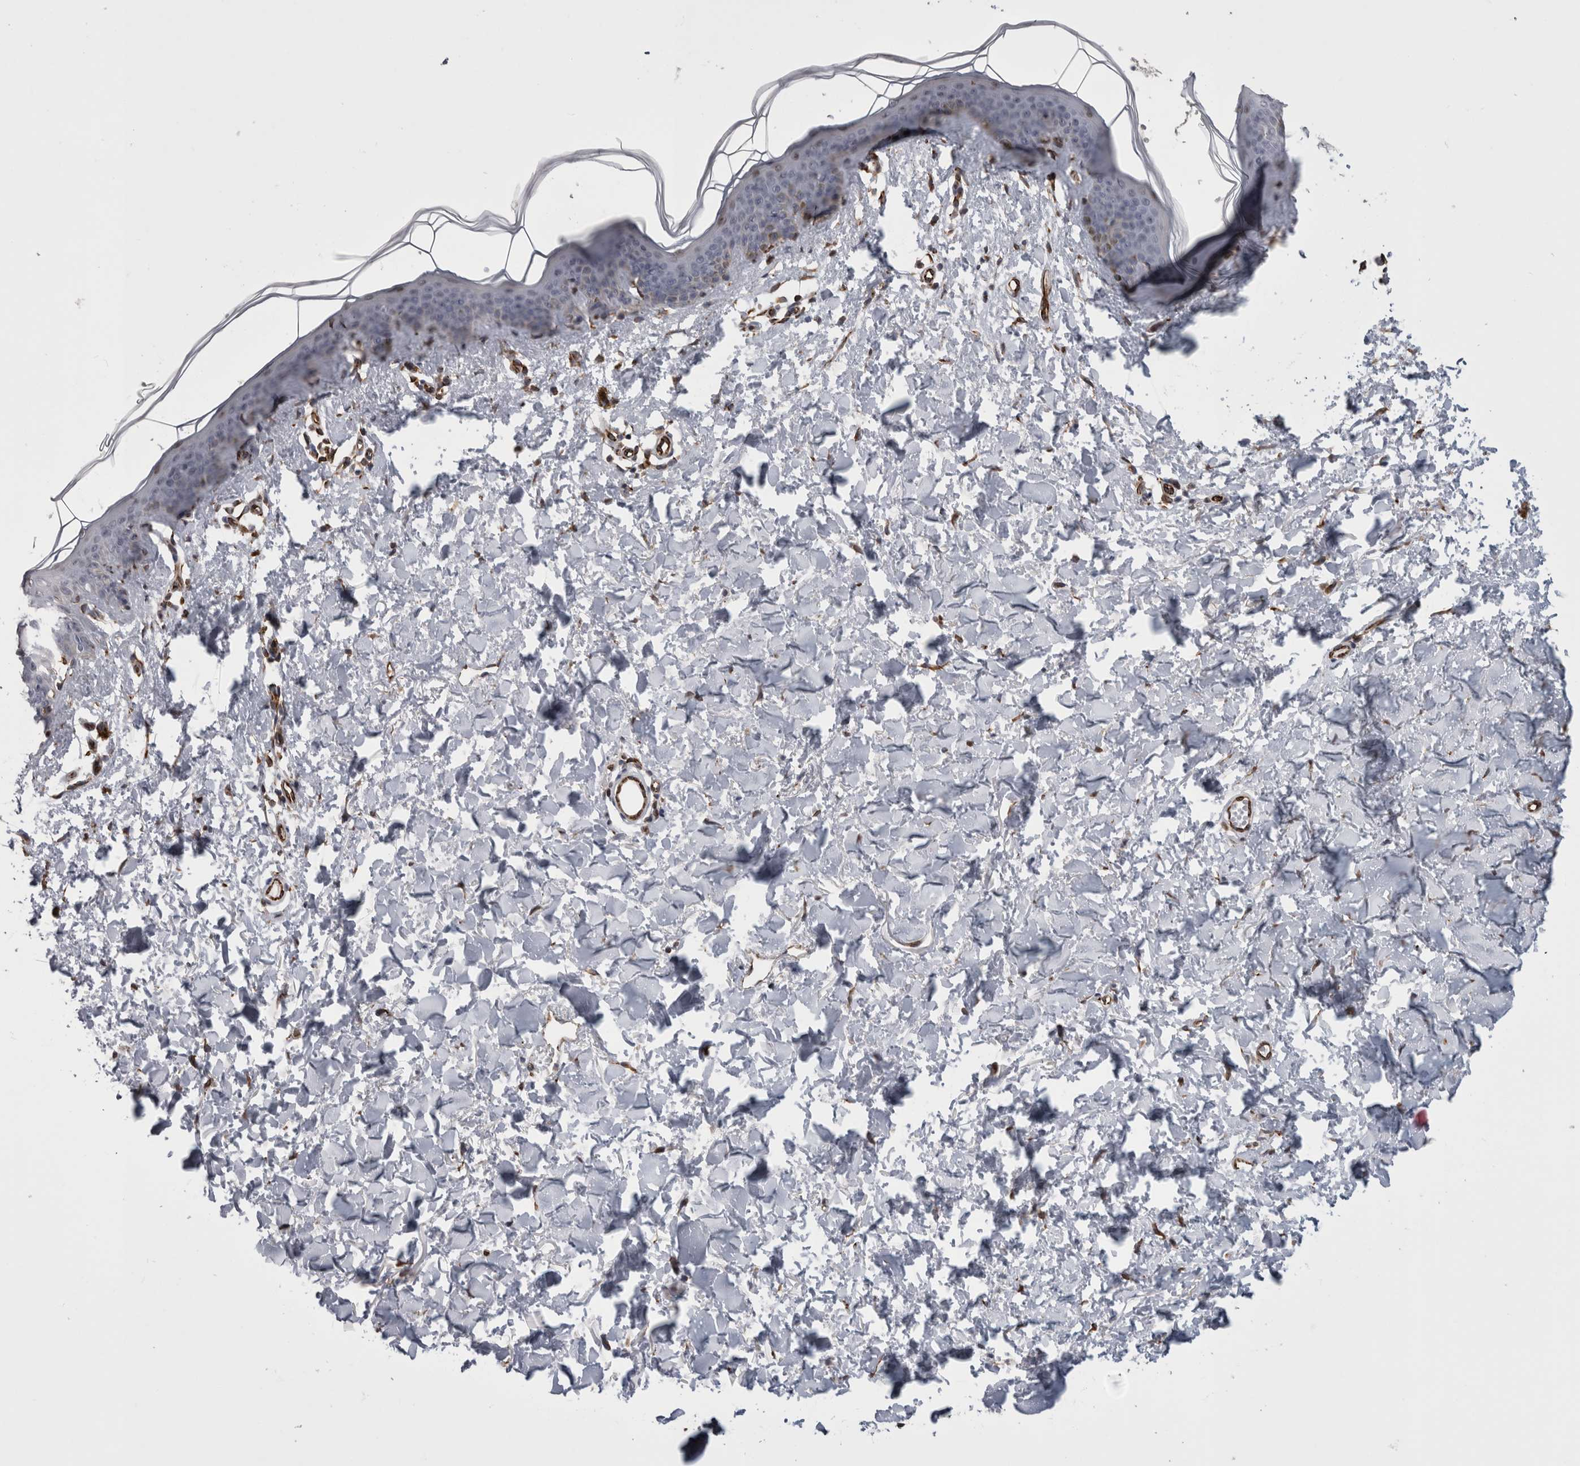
{"staining": {"intensity": "moderate", "quantity": ">75%", "location": "cytoplasmic/membranous"}, "tissue": "skin", "cell_type": "Fibroblasts", "image_type": "normal", "snomed": [{"axis": "morphology", "description": "Normal tissue, NOS"}, {"axis": "topography", "description": "Skin"}], "caption": "Protein staining of normal skin displays moderate cytoplasmic/membranous staining in approximately >75% of fibroblasts.", "gene": "ACOT7", "patient": {"sex": "female", "age": 46}}